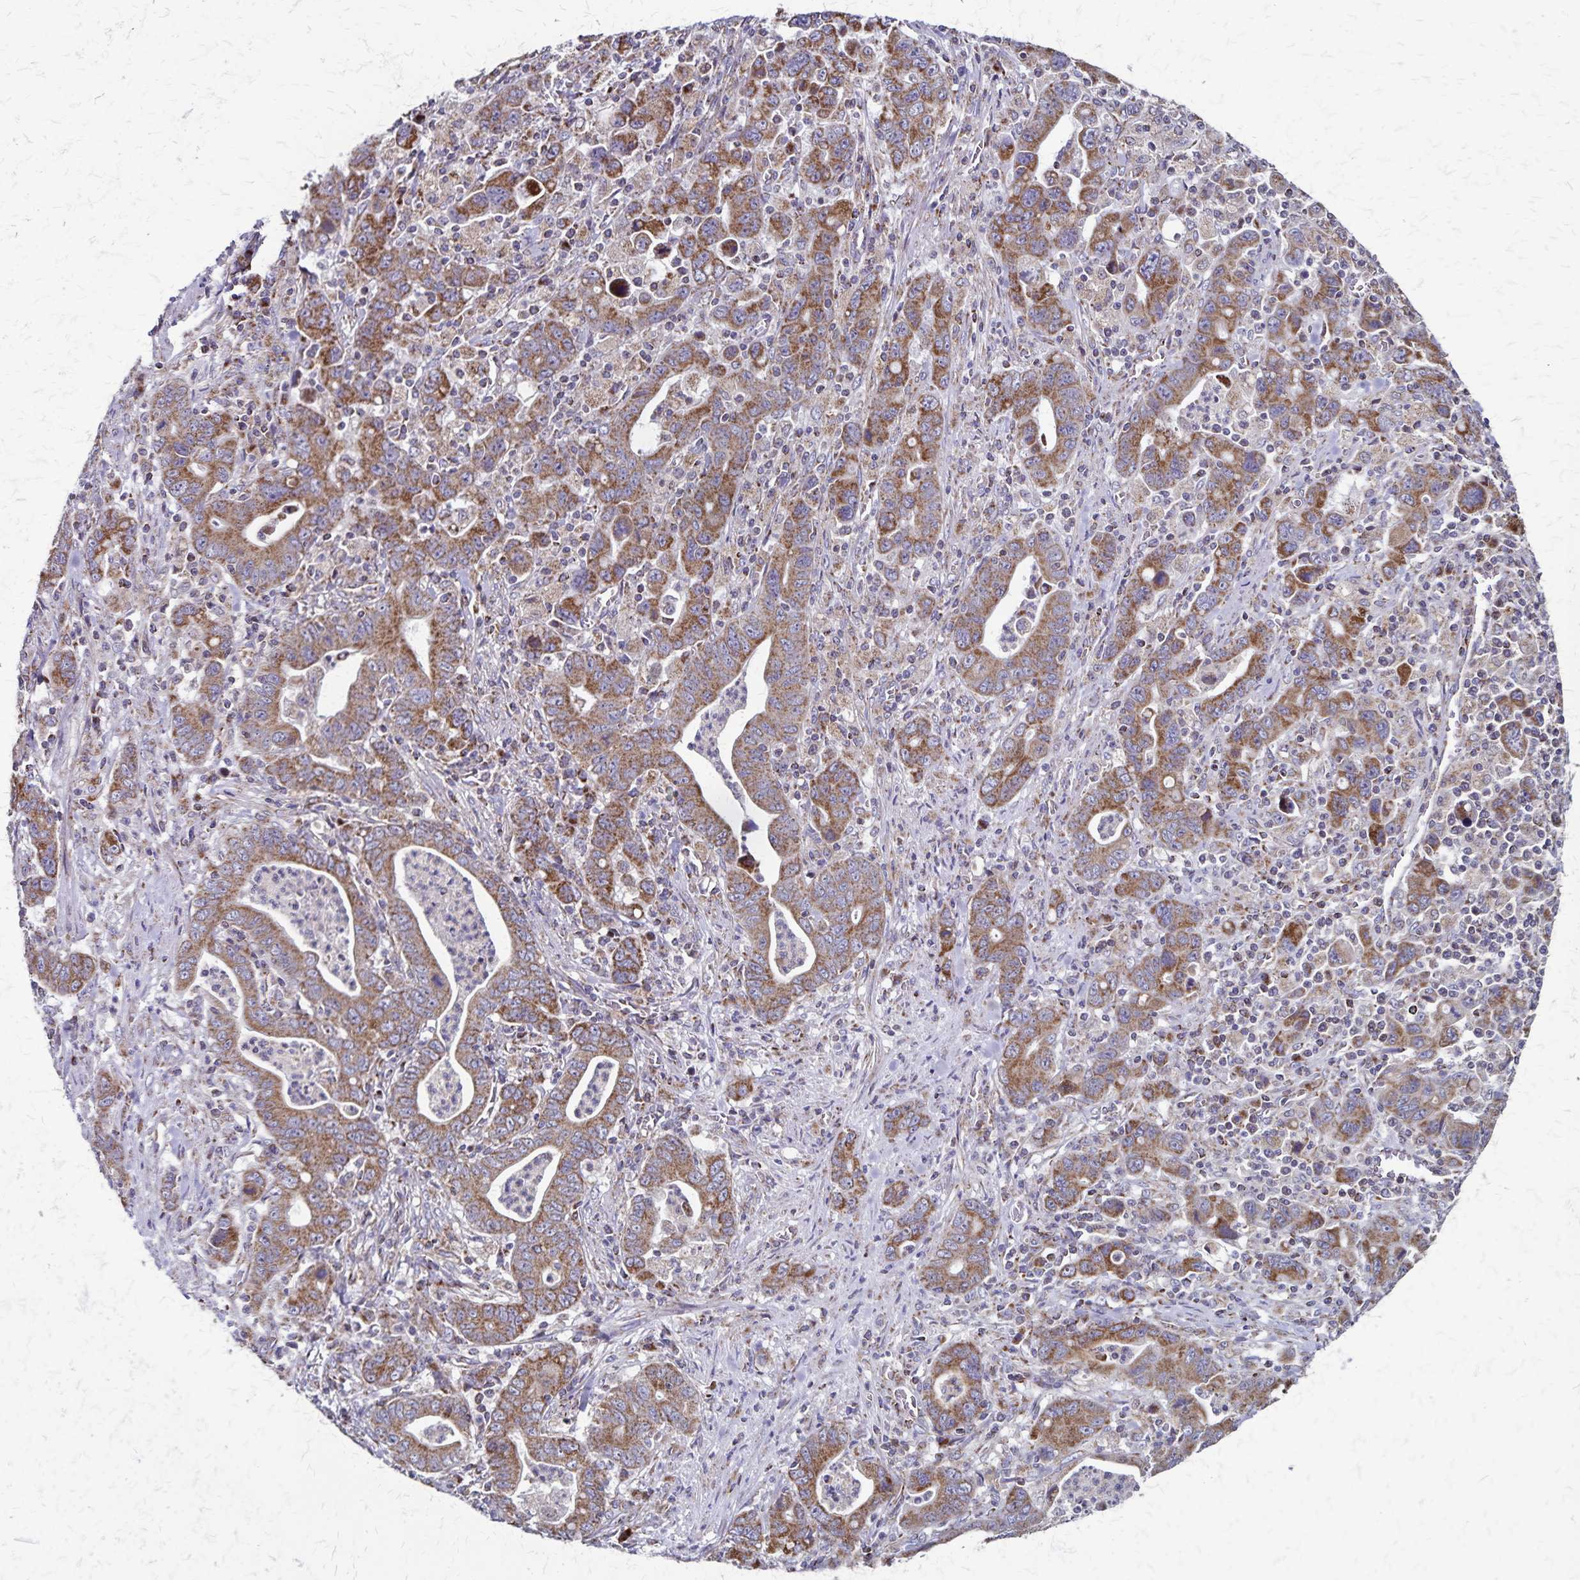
{"staining": {"intensity": "moderate", "quantity": ">75%", "location": "cytoplasmic/membranous"}, "tissue": "stomach cancer", "cell_type": "Tumor cells", "image_type": "cancer", "snomed": [{"axis": "morphology", "description": "Adenocarcinoma, NOS"}, {"axis": "topography", "description": "Stomach, upper"}], "caption": "Immunohistochemical staining of stomach cancer (adenocarcinoma) displays medium levels of moderate cytoplasmic/membranous protein staining in approximately >75% of tumor cells.", "gene": "NFS1", "patient": {"sex": "male", "age": 69}}